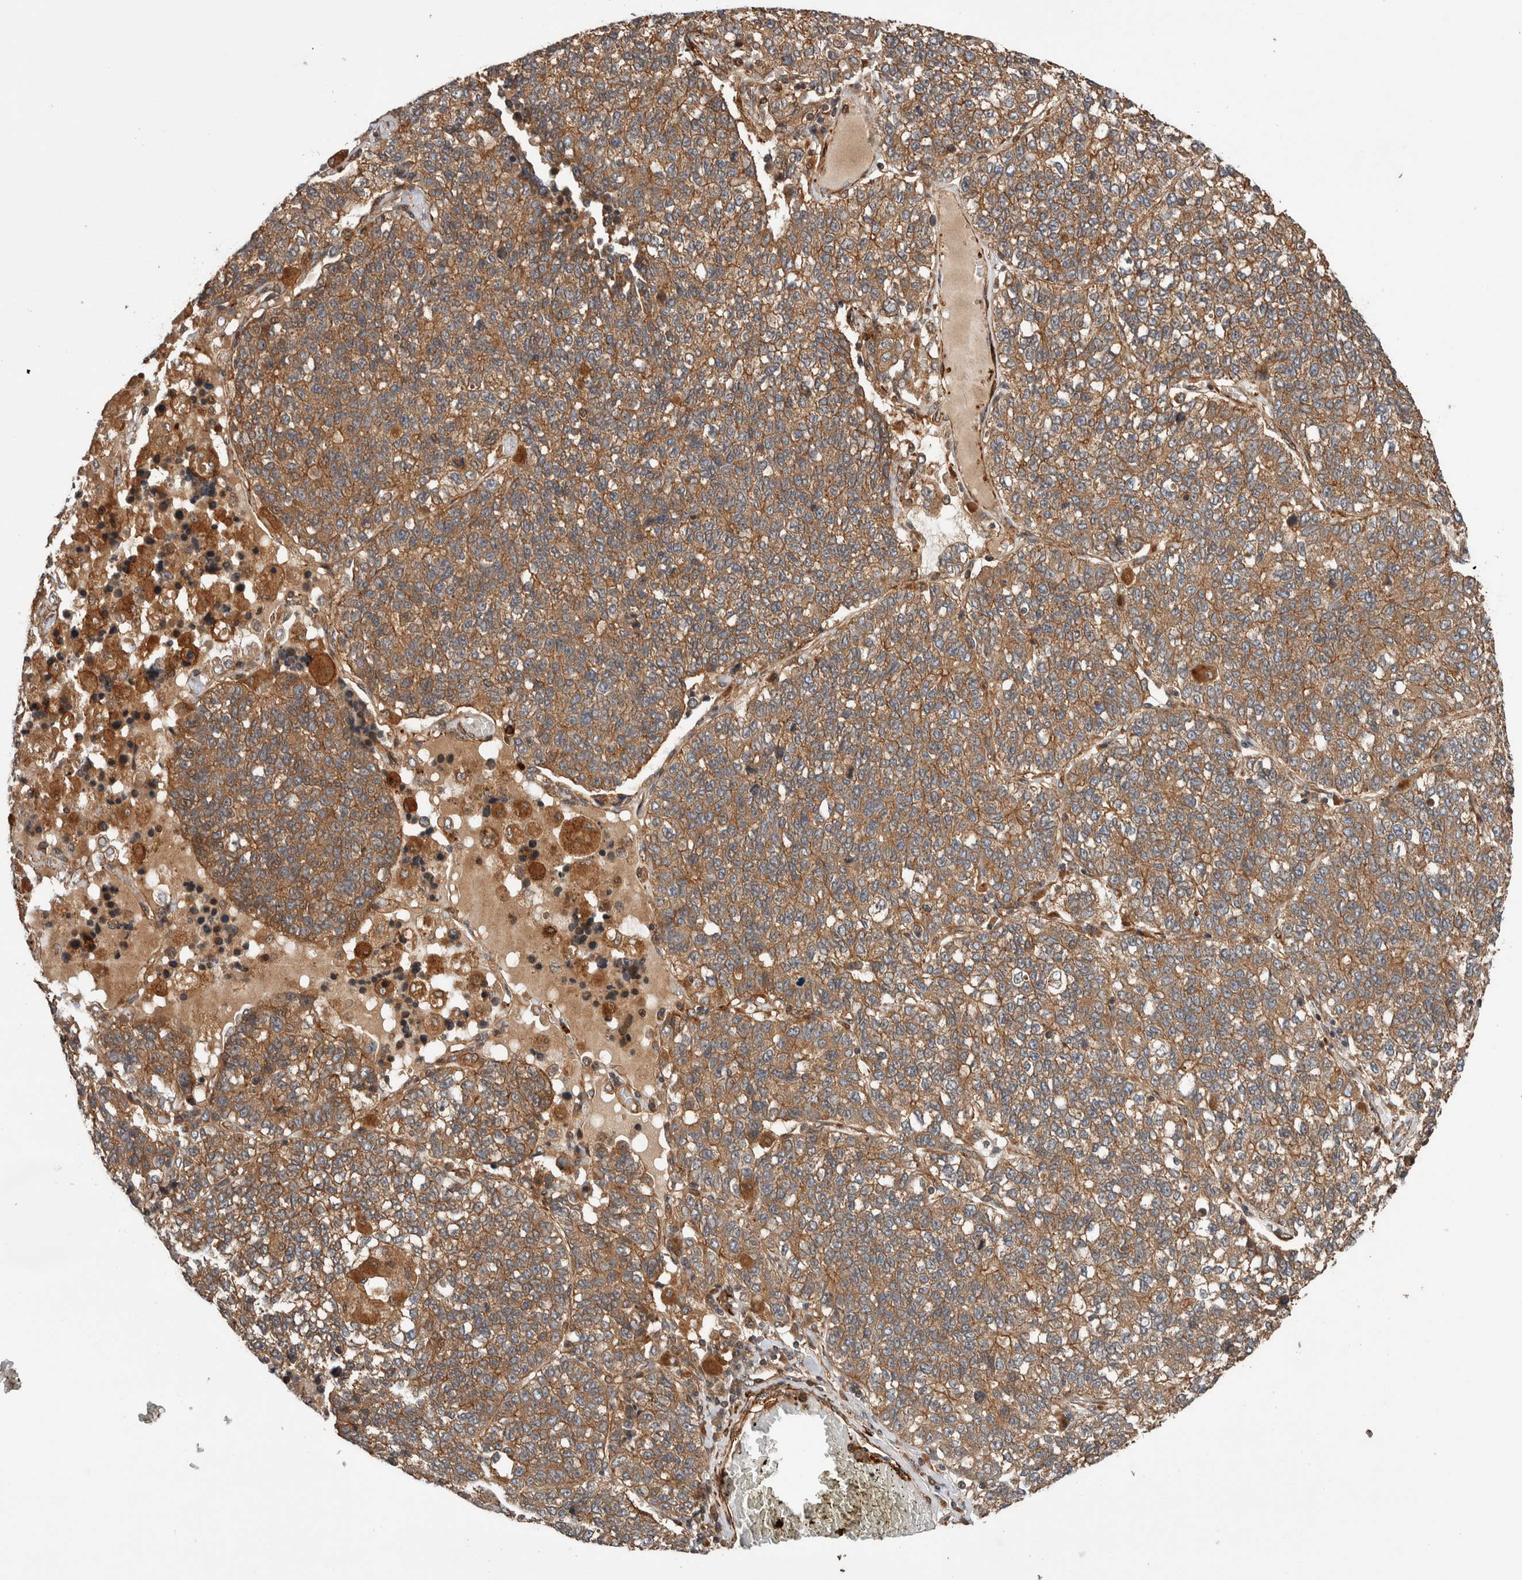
{"staining": {"intensity": "moderate", "quantity": ">75%", "location": "cytoplasmic/membranous"}, "tissue": "lung cancer", "cell_type": "Tumor cells", "image_type": "cancer", "snomed": [{"axis": "morphology", "description": "Adenocarcinoma, NOS"}, {"axis": "topography", "description": "Lung"}], "caption": "Adenocarcinoma (lung) stained for a protein (brown) displays moderate cytoplasmic/membranous positive expression in approximately >75% of tumor cells.", "gene": "SYNRG", "patient": {"sex": "male", "age": 49}}